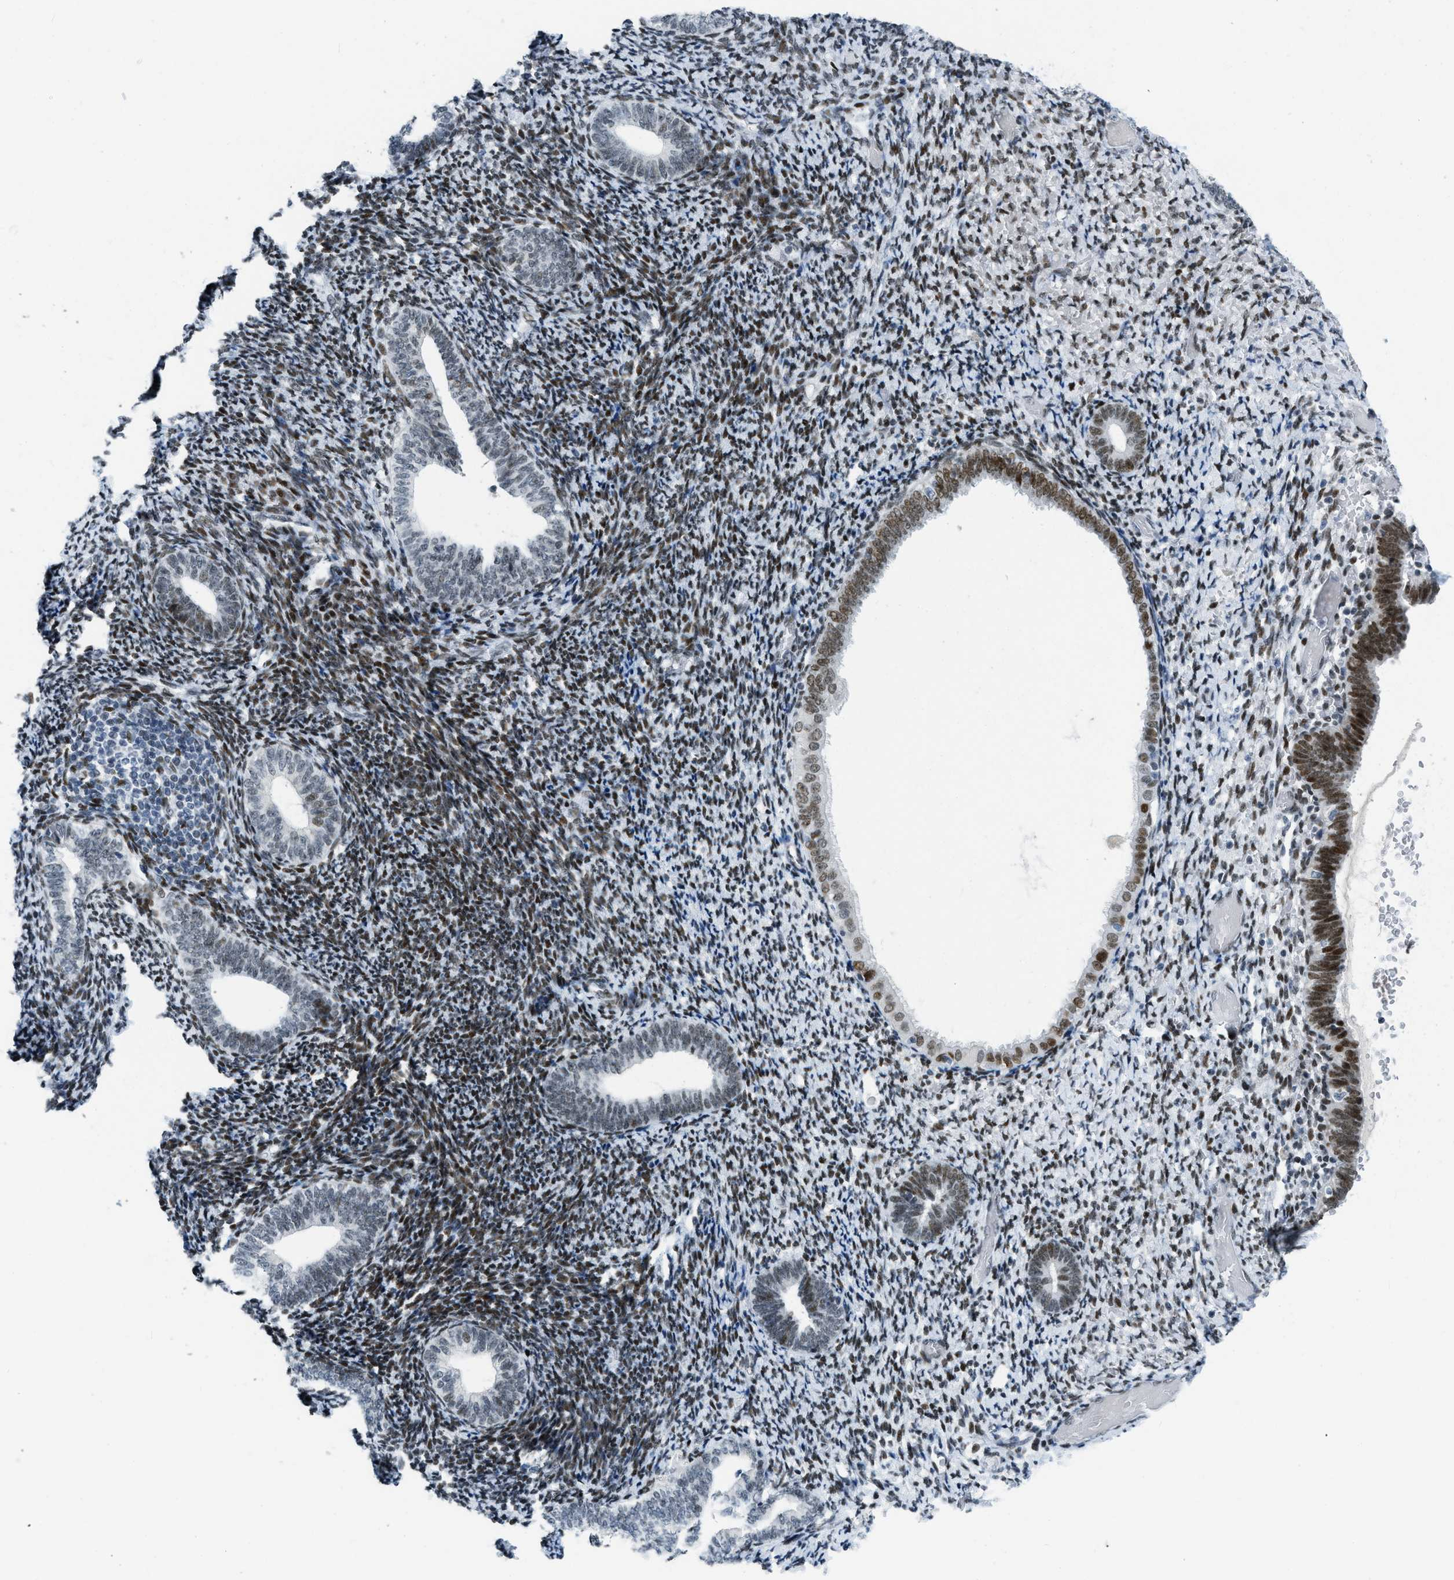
{"staining": {"intensity": "strong", "quantity": ">75%", "location": "nuclear"}, "tissue": "endometrium", "cell_type": "Cells in endometrial stroma", "image_type": "normal", "snomed": [{"axis": "morphology", "description": "Normal tissue, NOS"}, {"axis": "topography", "description": "Endometrium"}], "caption": "Immunohistochemical staining of normal endometrium shows strong nuclear protein expression in about >75% of cells in endometrial stroma.", "gene": "PBX1", "patient": {"sex": "female", "age": 66}}